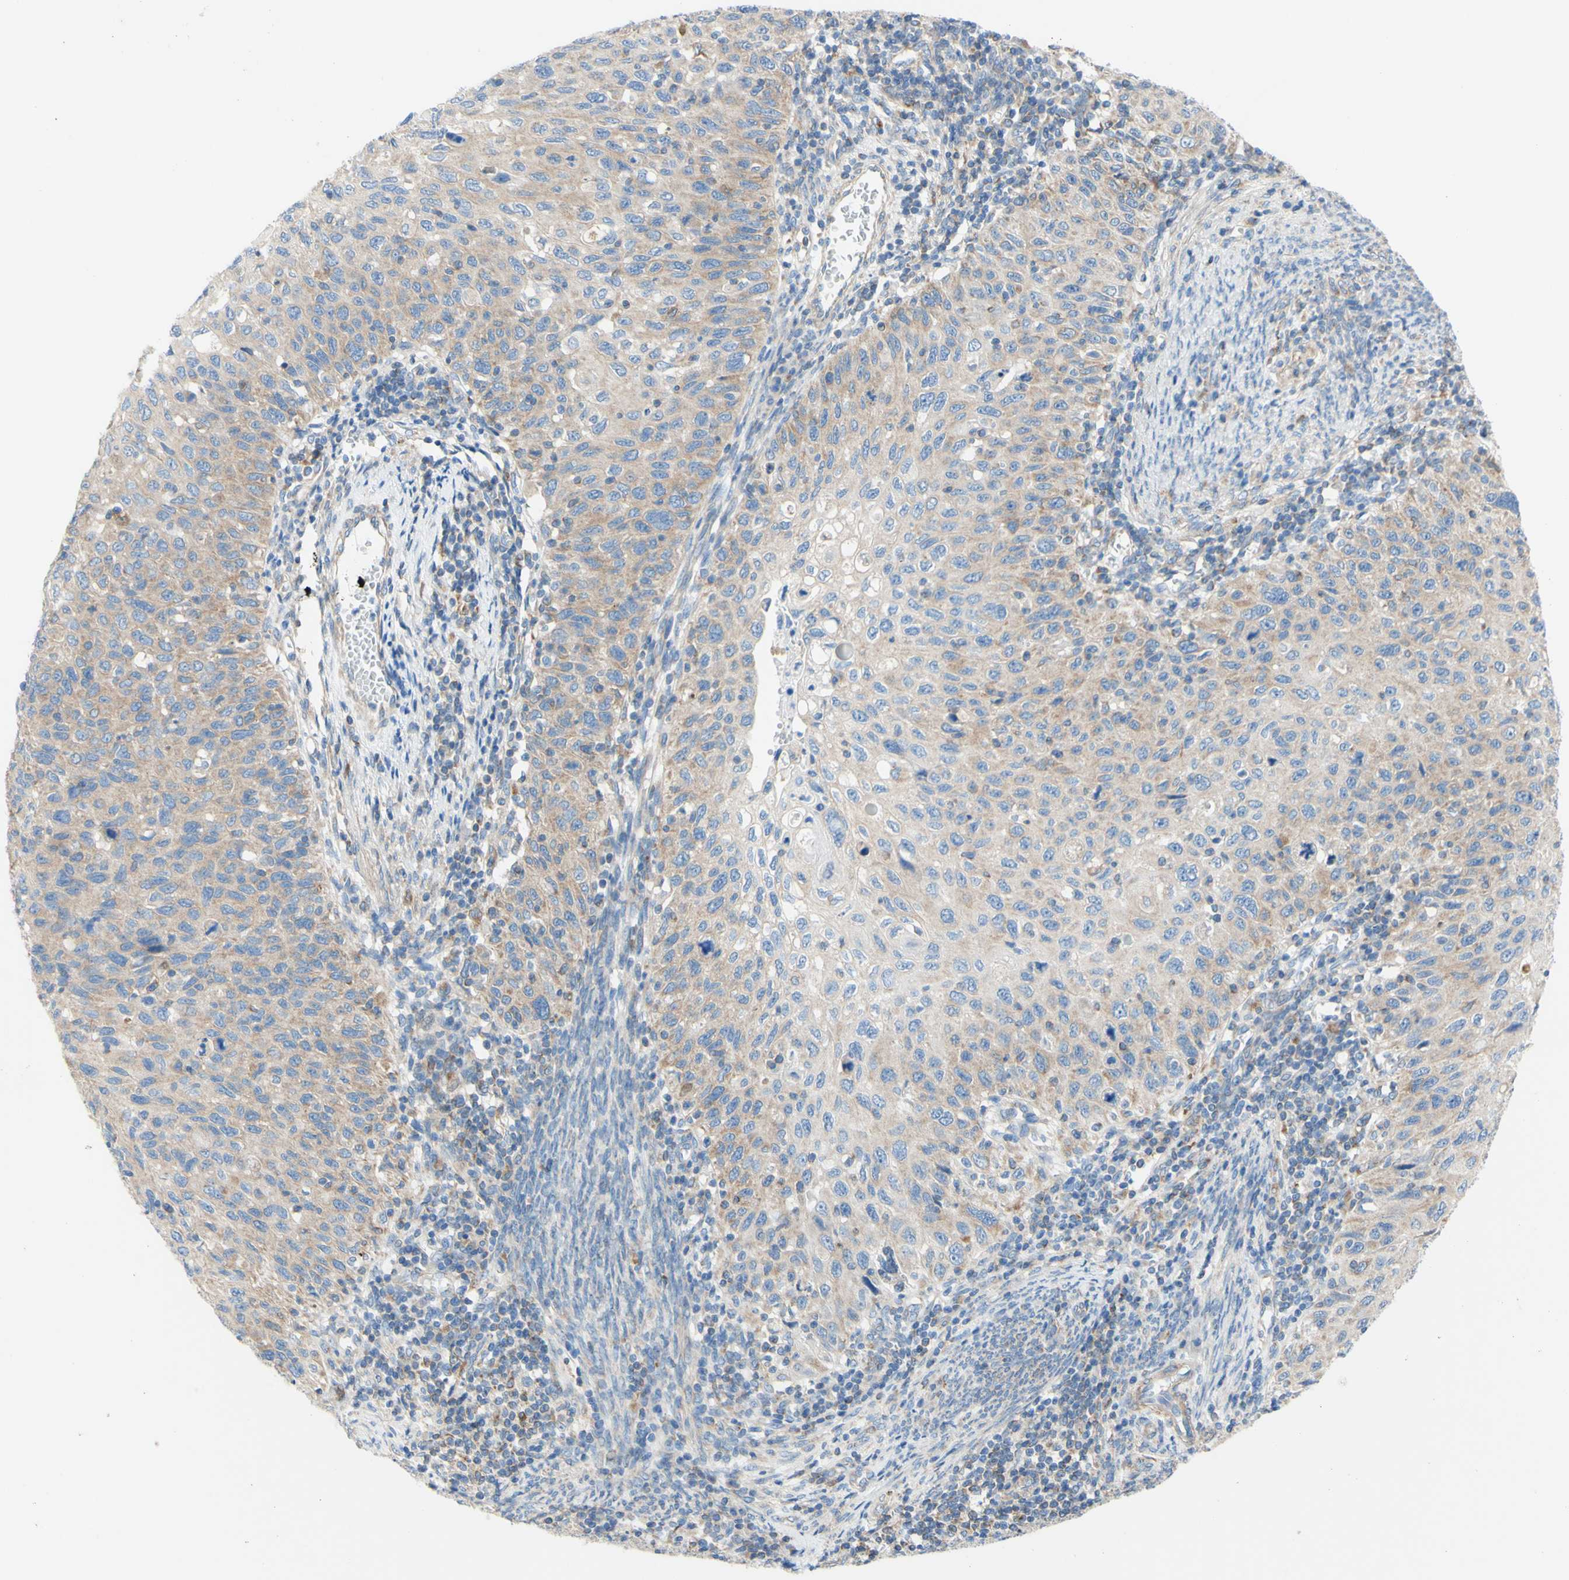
{"staining": {"intensity": "weak", "quantity": "25%-75%", "location": "cytoplasmic/membranous"}, "tissue": "cervical cancer", "cell_type": "Tumor cells", "image_type": "cancer", "snomed": [{"axis": "morphology", "description": "Squamous cell carcinoma, NOS"}, {"axis": "topography", "description": "Cervix"}], "caption": "Weak cytoplasmic/membranous expression for a protein is present in about 25%-75% of tumor cells of cervical squamous cell carcinoma using immunohistochemistry (IHC).", "gene": "RETREG2", "patient": {"sex": "female", "age": 70}}